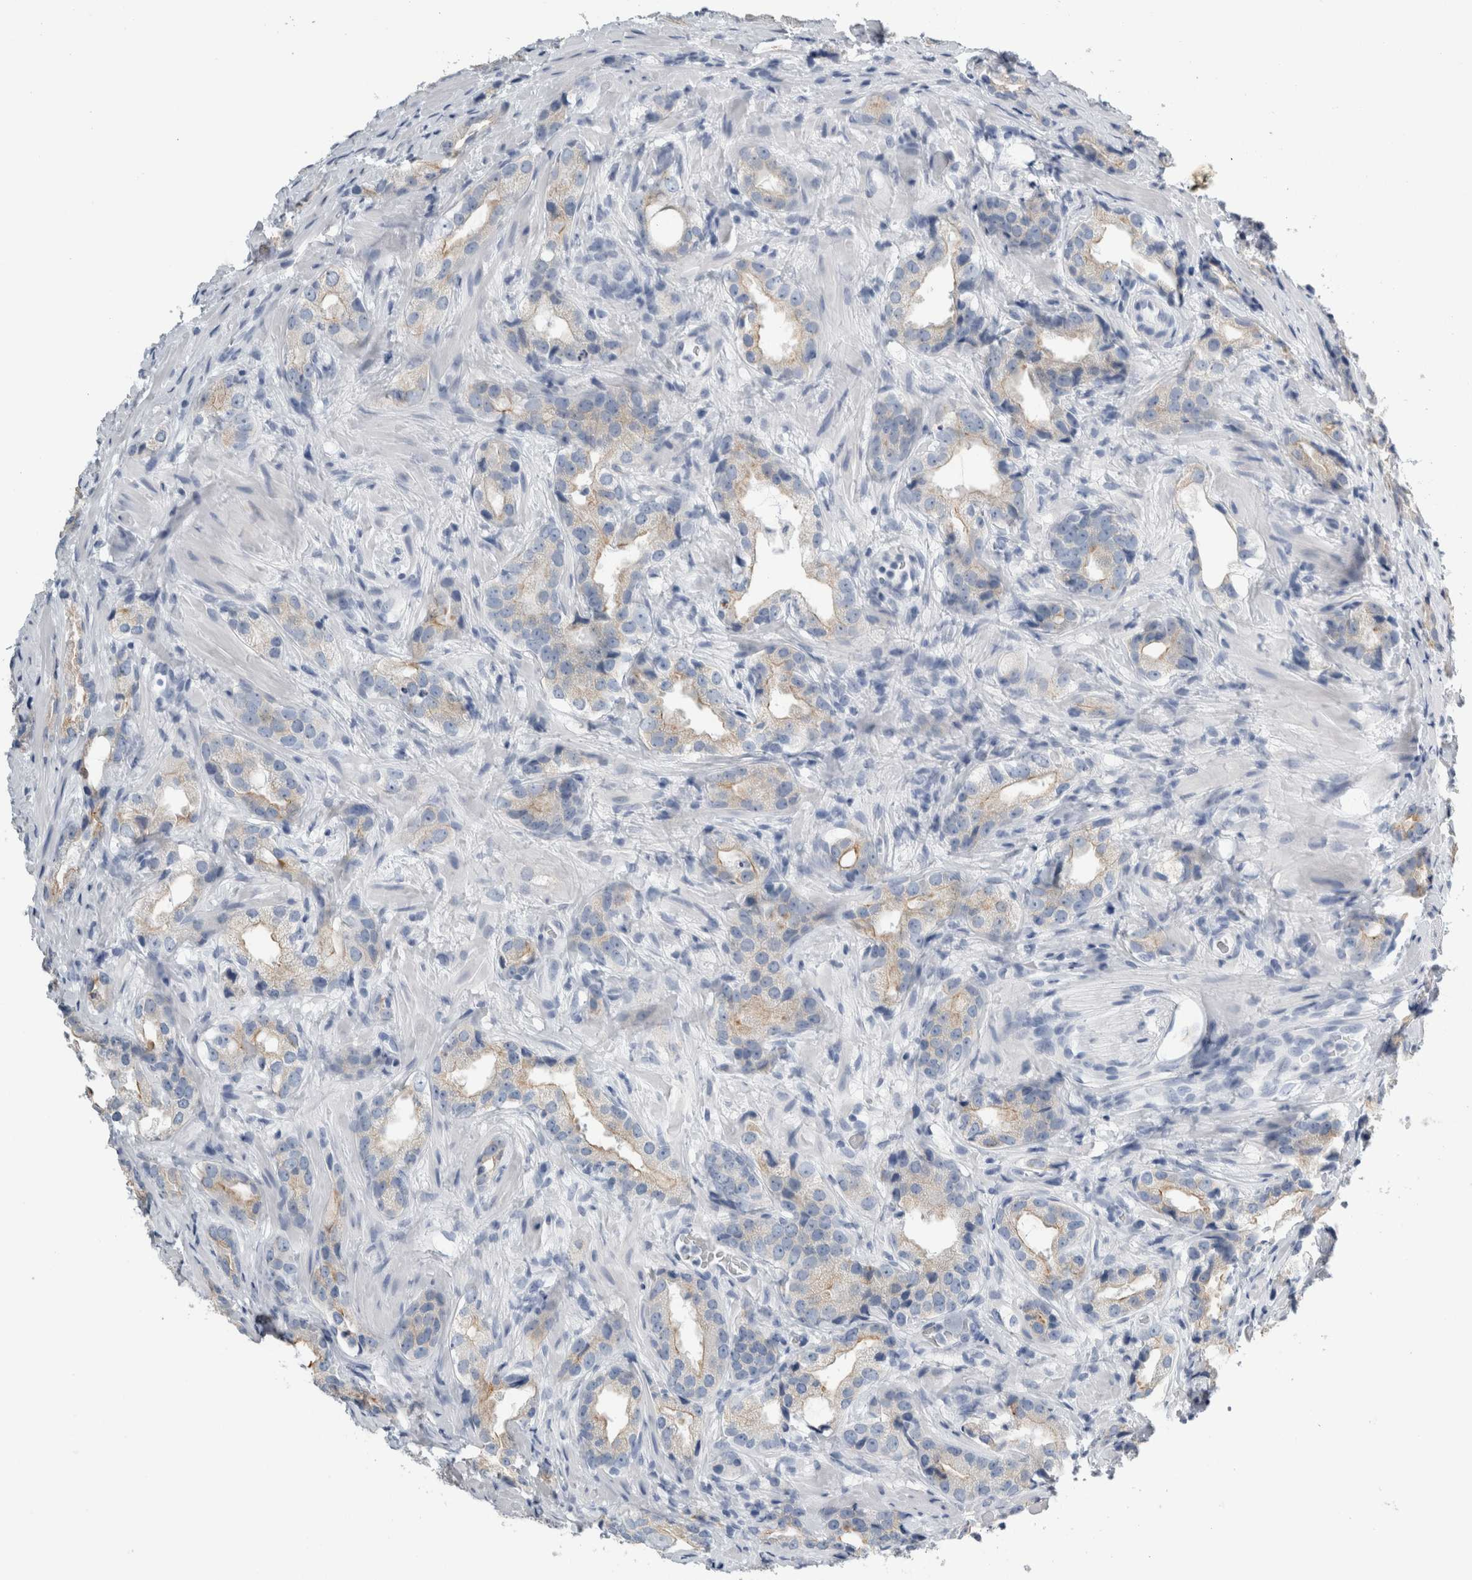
{"staining": {"intensity": "moderate", "quantity": "<25%", "location": "cytoplasmic/membranous"}, "tissue": "prostate cancer", "cell_type": "Tumor cells", "image_type": "cancer", "snomed": [{"axis": "morphology", "description": "Adenocarcinoma, High grade"}, {"axis": "topography", "description": "Prostate"}], "caption": "A micrograph of prostate cancer (adenocarcinoma (high-grade)) stained for a protein displays moderate cytoplasmic/membranous brown staining in tumor cells. The staining was performed using DAB (3,3'-diaminobenzidine), with brown indicating positive protein expression. Nuclei are stained blue with hematoxylin.", "gene": "RPH3AL", "patient": {"sex": "male", "age": 63}}